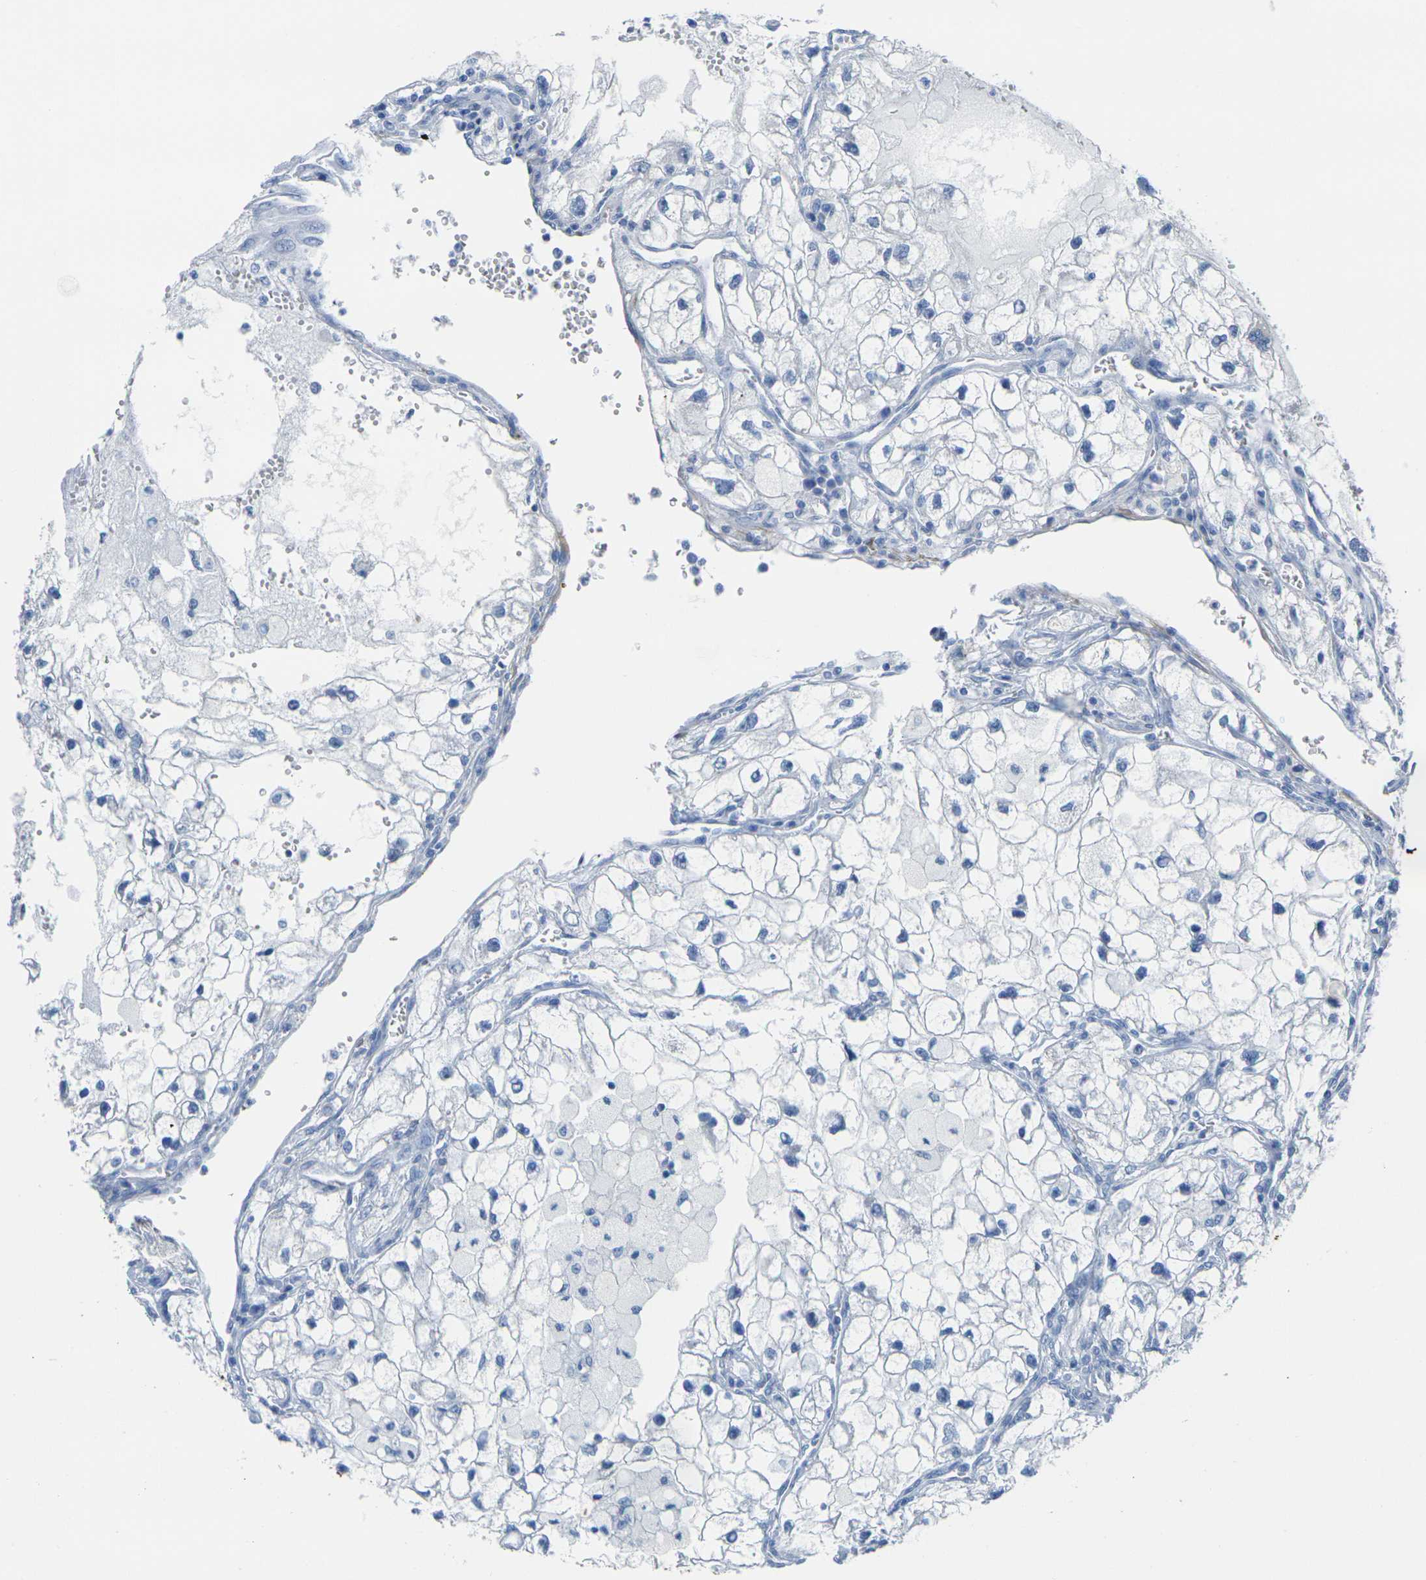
{"staining": {"intensity": "negative", "quantity": "none", "location": "none"}, "tissue": "renal cancer", "cell_type": "Tumor cells", "image_type": "cancer", "snomed": [{"axis": "morphology", "description": "Adenocarcinoma, NOS"}, {"axis": "topography", "description": "Kidney"}], "caption": "IHC of human renal adenocarcinoma shows no expression in tumor cells. (Immunohistochemistry (ihc), brightfield microscopy, high magnification).", "gene": "CNN1", "patient": {"sex": "female", "age": 70}}